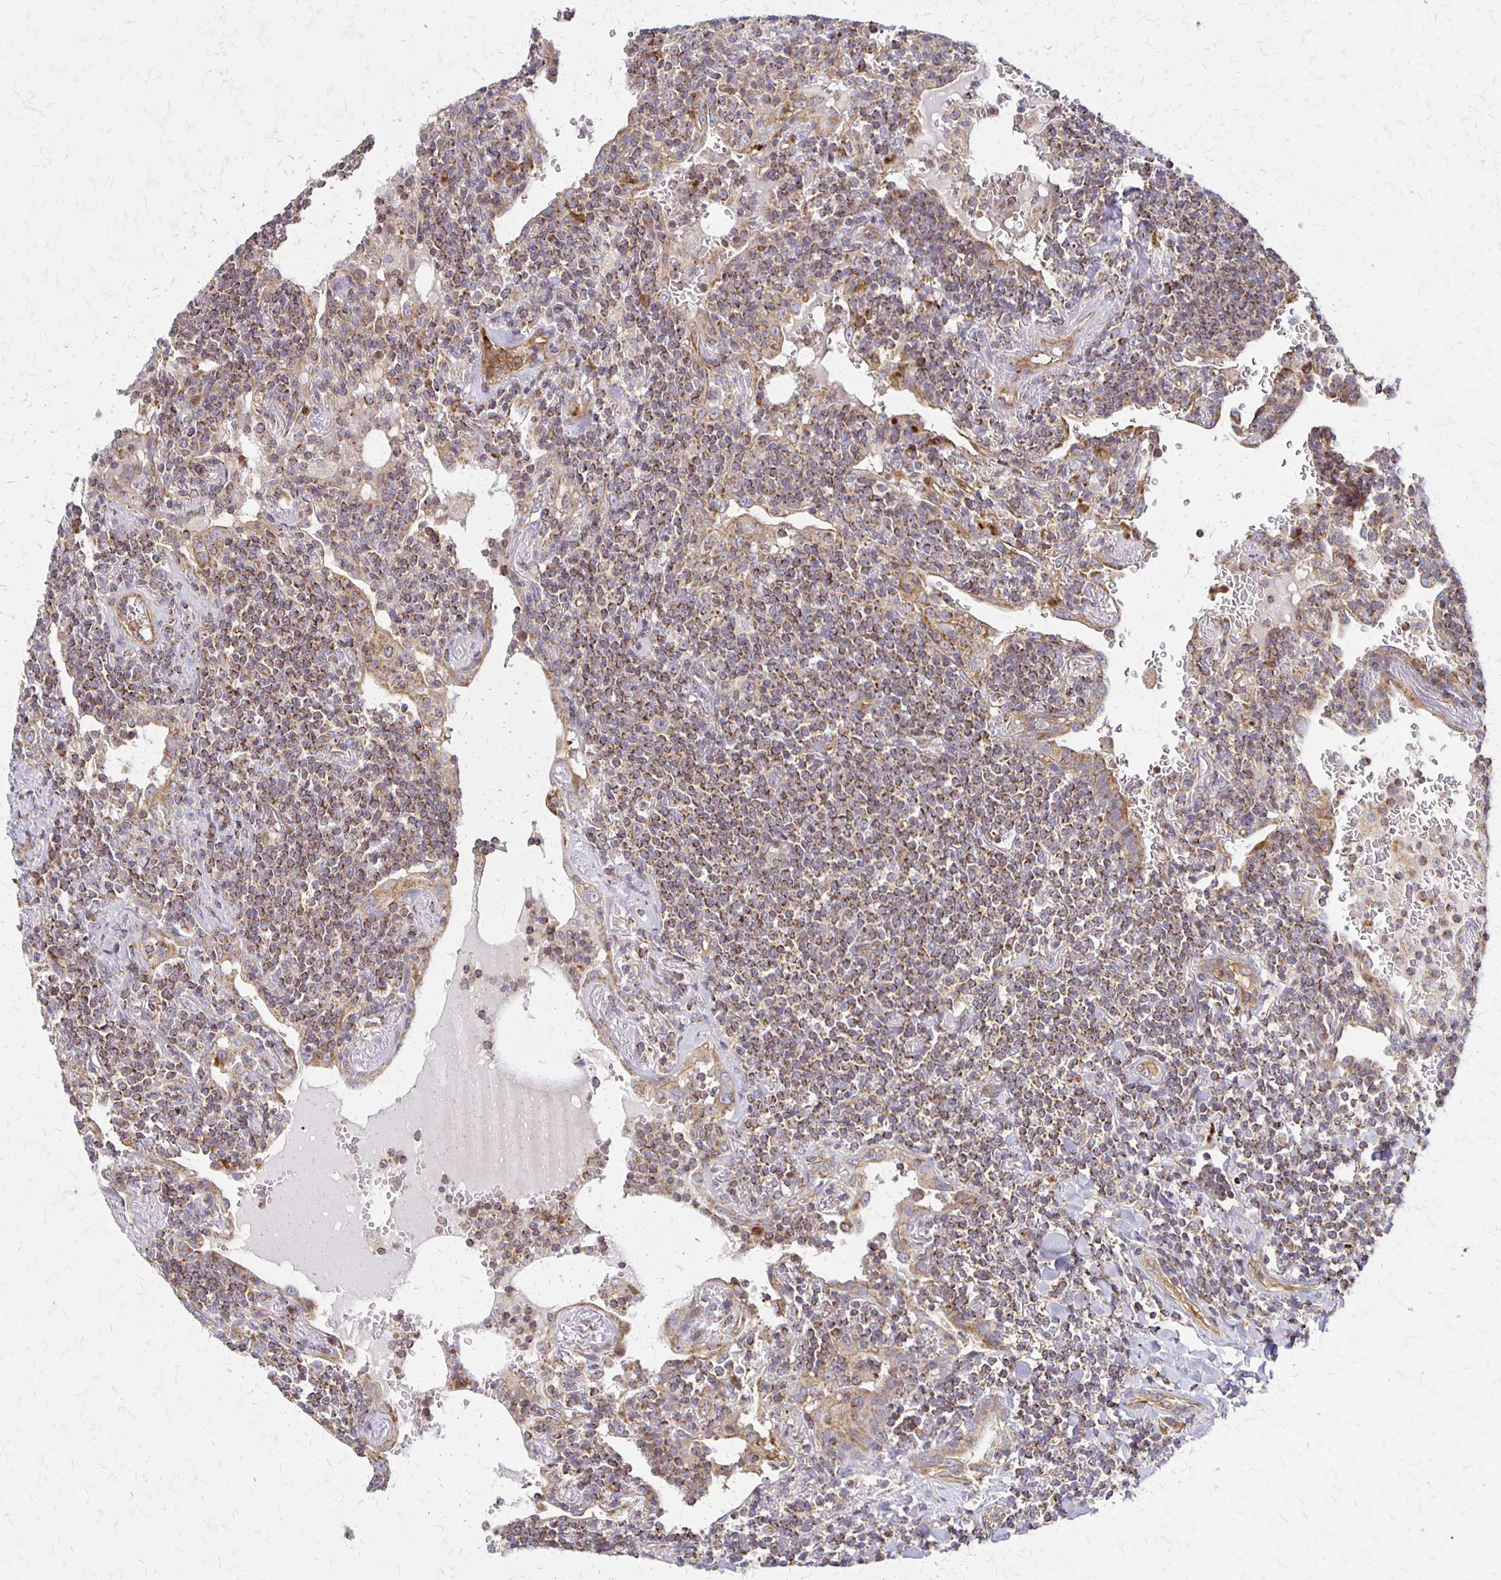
{"staining": {"intensity": "moderate", "quantity": "25%-75%", "location": "cytoplasmic/membranous"}, "tissue": "lymphoma", "cell_type": "Tumor cells", "image_type": "cancer", "snomed": [{"axis": "morphology", "description": "Malignant lymphoma, non-Hodgkin's type, Low grade"}, {"axis": "topography", "description": "Lung"}], "caption": "Immunohistochemistry histopathology image of neoplastic tissue: human malignant lymphoma, non-Hodgkin's type (low-grade) stained using immunohistochemistry demonstrates medium levels of moderate protein expression localized specifically in the cytoplasmic/membranous of tumor cells, appearing as a cytoplasmic/membranous brown color.", "gene": "EIF4EBP2", "patient": {"sex": "female", "age": 71}}